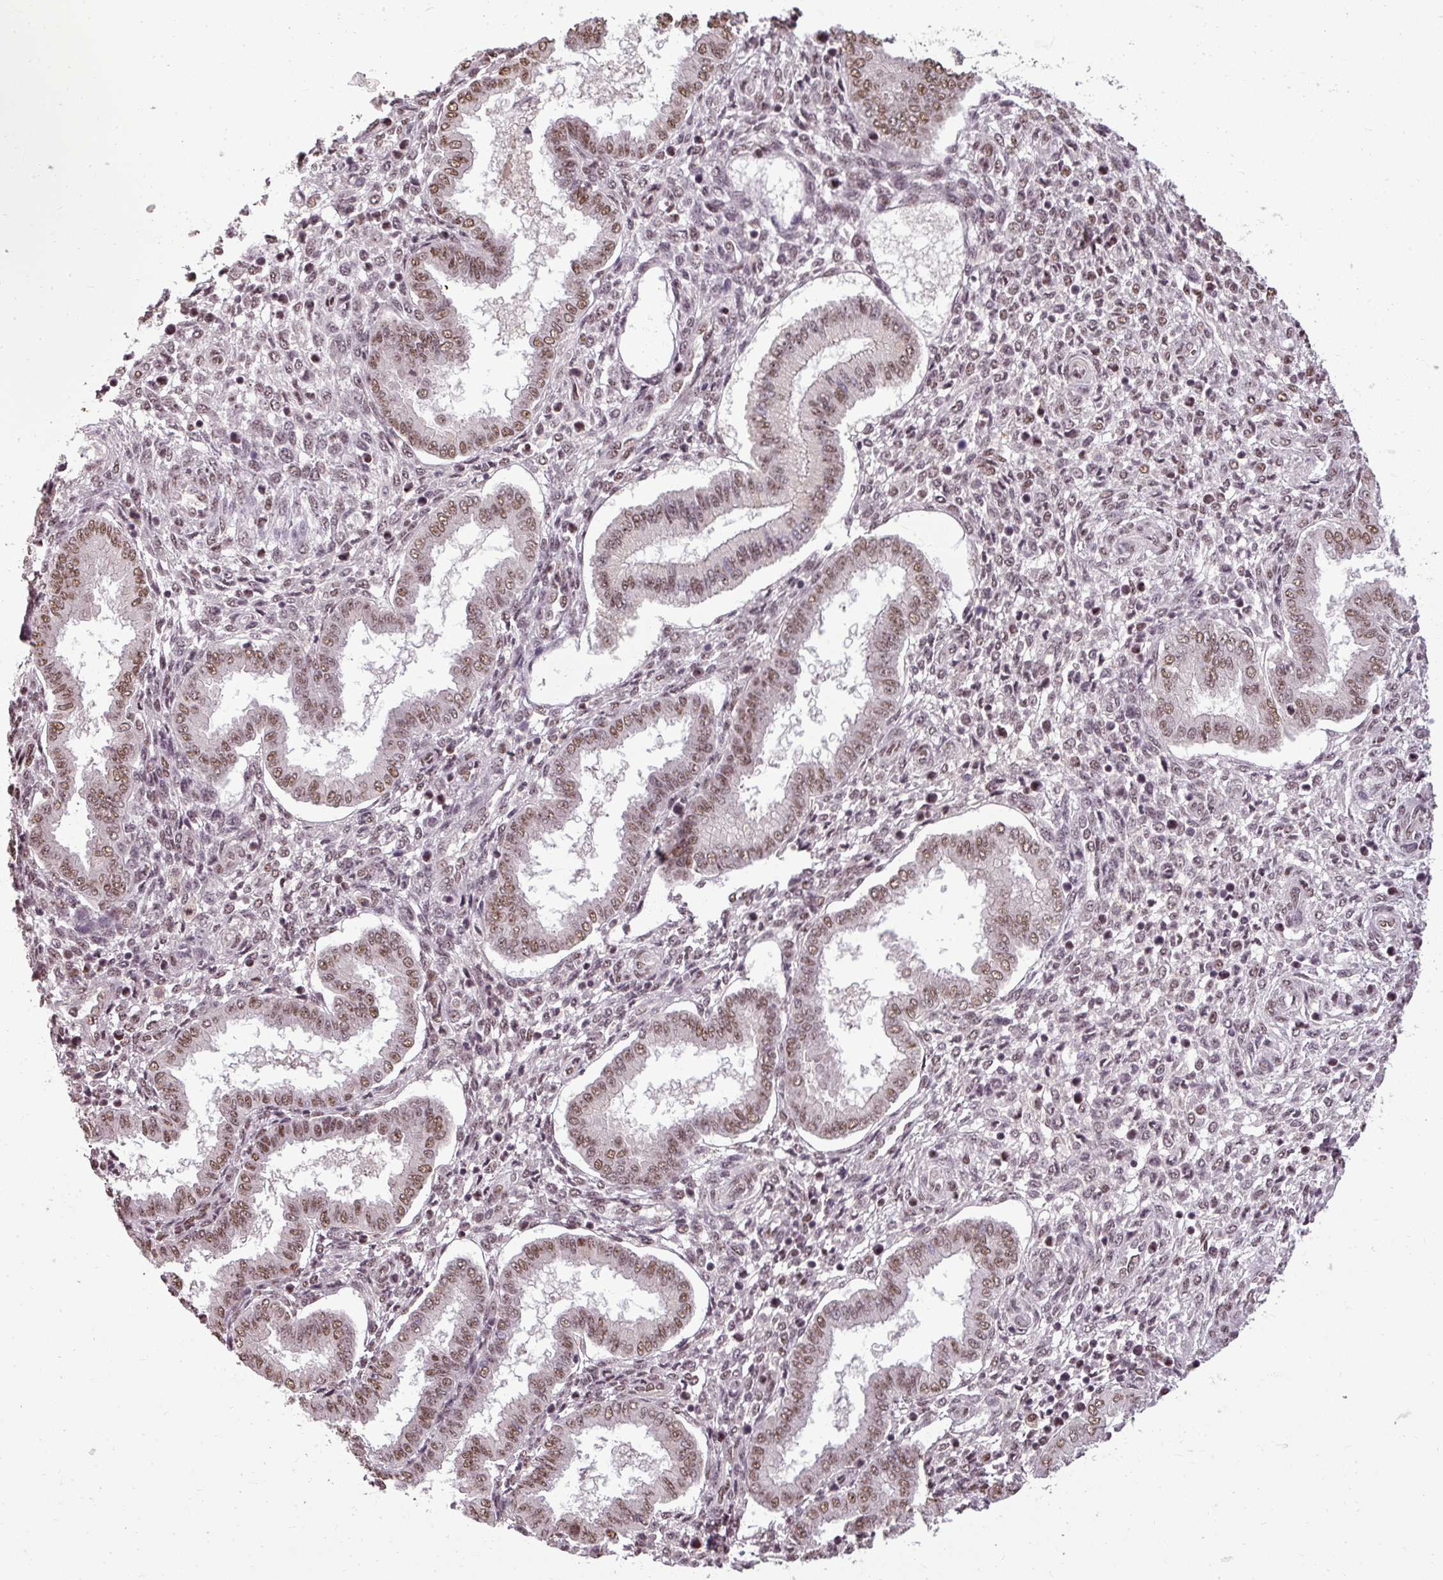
{"staining": {"intensity": "moderate", "quantity": ">75%", "location": "nuclear"}, "tissue": "endometrium", "cell_type": "Cells in endometrial stroma", "image_type": "normal", "snomed": [{"axis": "morphology", "description": "Normal tissue, NOS"}, {"axis": "topography", "description": "Endometrium"}], "caption": "Immunohistochemistry (IHC) micrograph of unremarkable human endometrium stained for a protein (brown), which shows medium levels of moderate nuclear staining in approximately >75% of cells in endometrial stroma.", "gene": "BCAS3", "patient": {"sex": "female", "age": 24}}